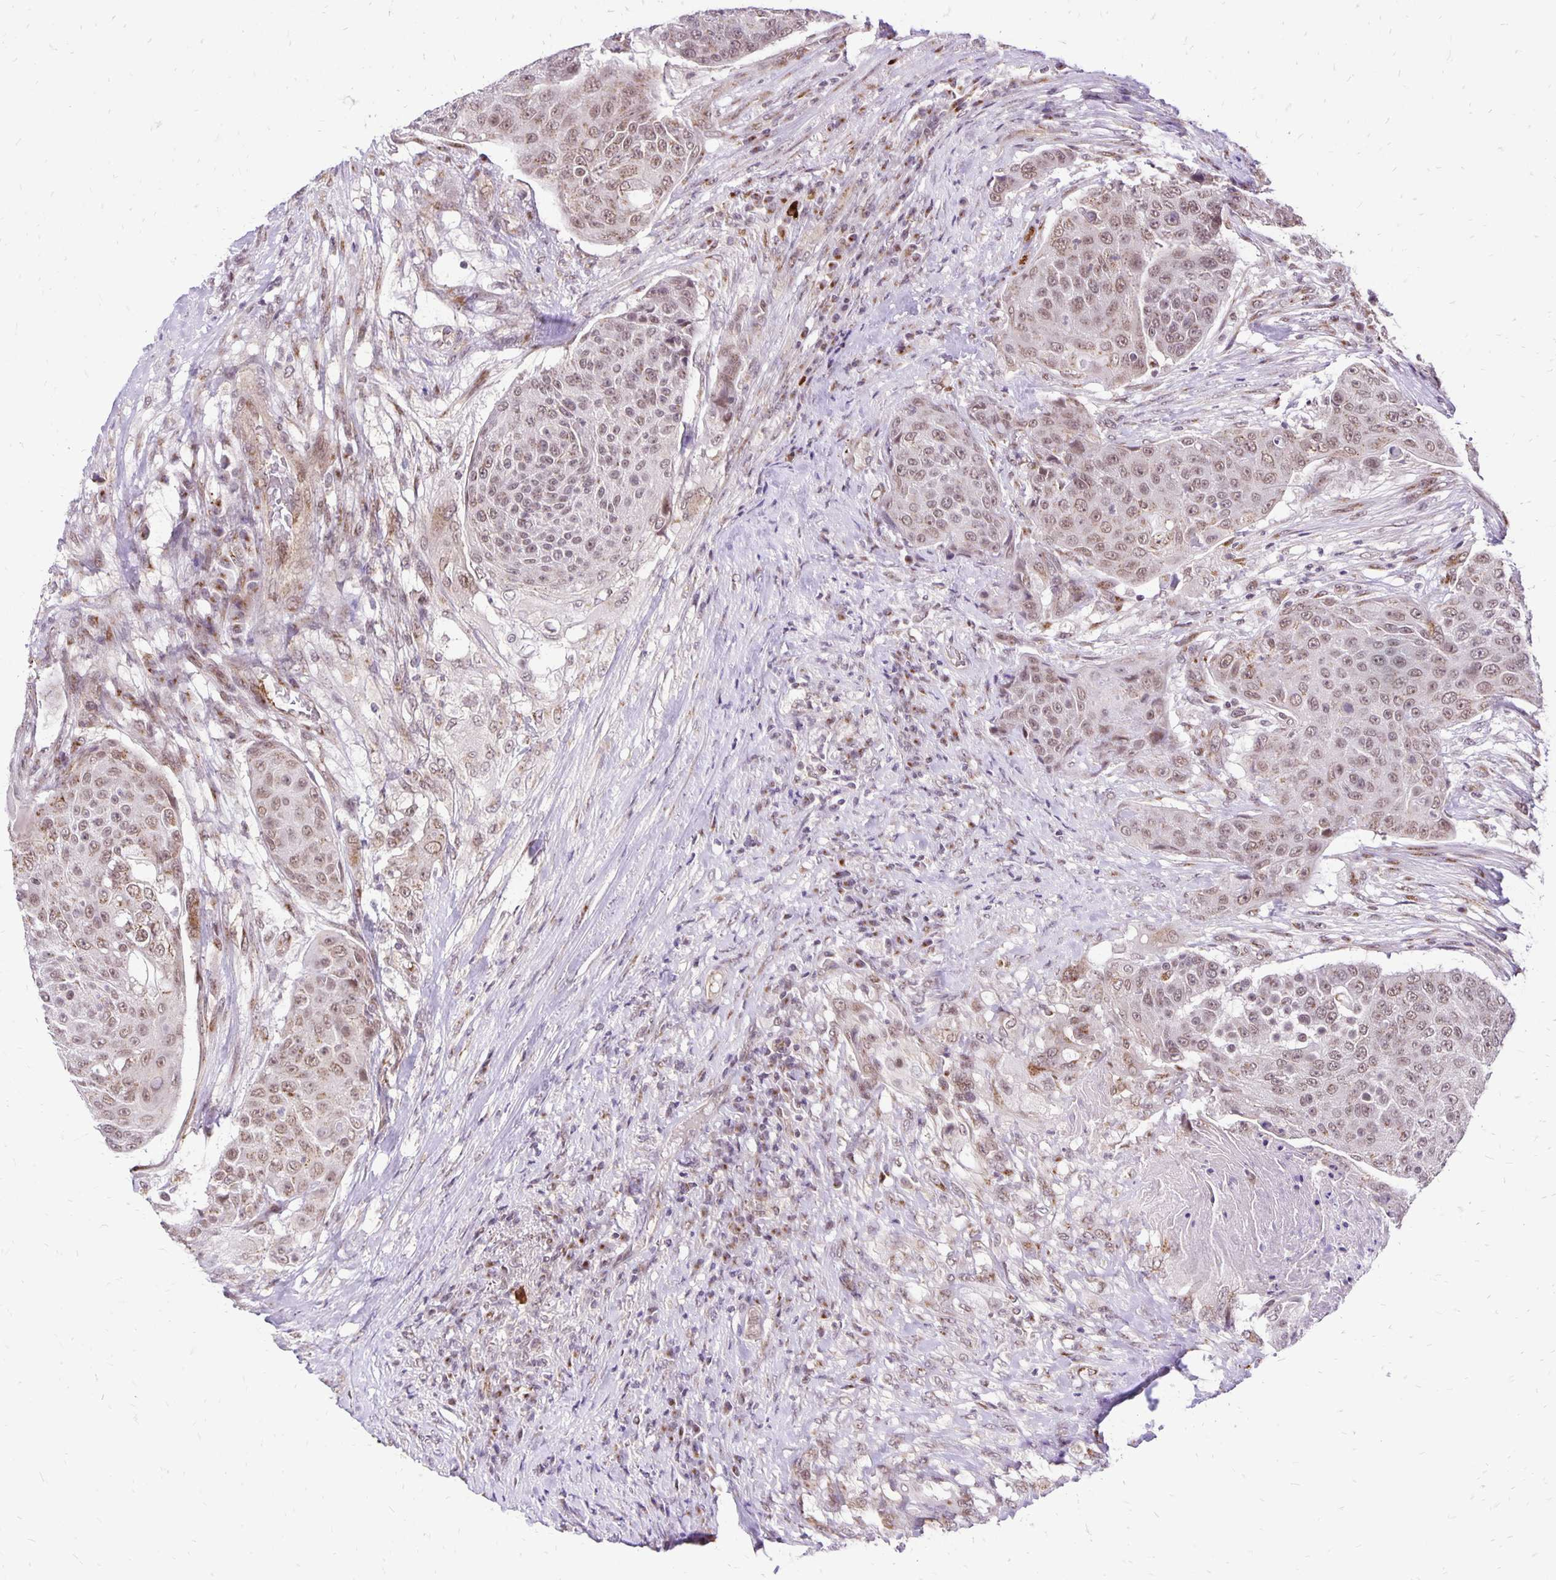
{"staining": {"intensity": "weak", "quantity": ">75%", "location": "cytoplasmic/membranous,nuclear"}, "tissue": "urothelial cancer", "cell_type": "Tumor cells", "image_type": "cancer", "snomed": [{"axis": "morphology", "description": "Urothelial carcinoma, High grade"}, {"axis": "topography", "description": "Urinary bladder"}], "caption": "Tumor cells exhibit low levels of weak cytoplasmic/membranous and nuclear staining in about >75% of cells in human urothelial cancer. (IHC, brightfield microscopy, high magnification).", "gene": "GOLGA5", "patient": {"sex": "female", "age": 63}}